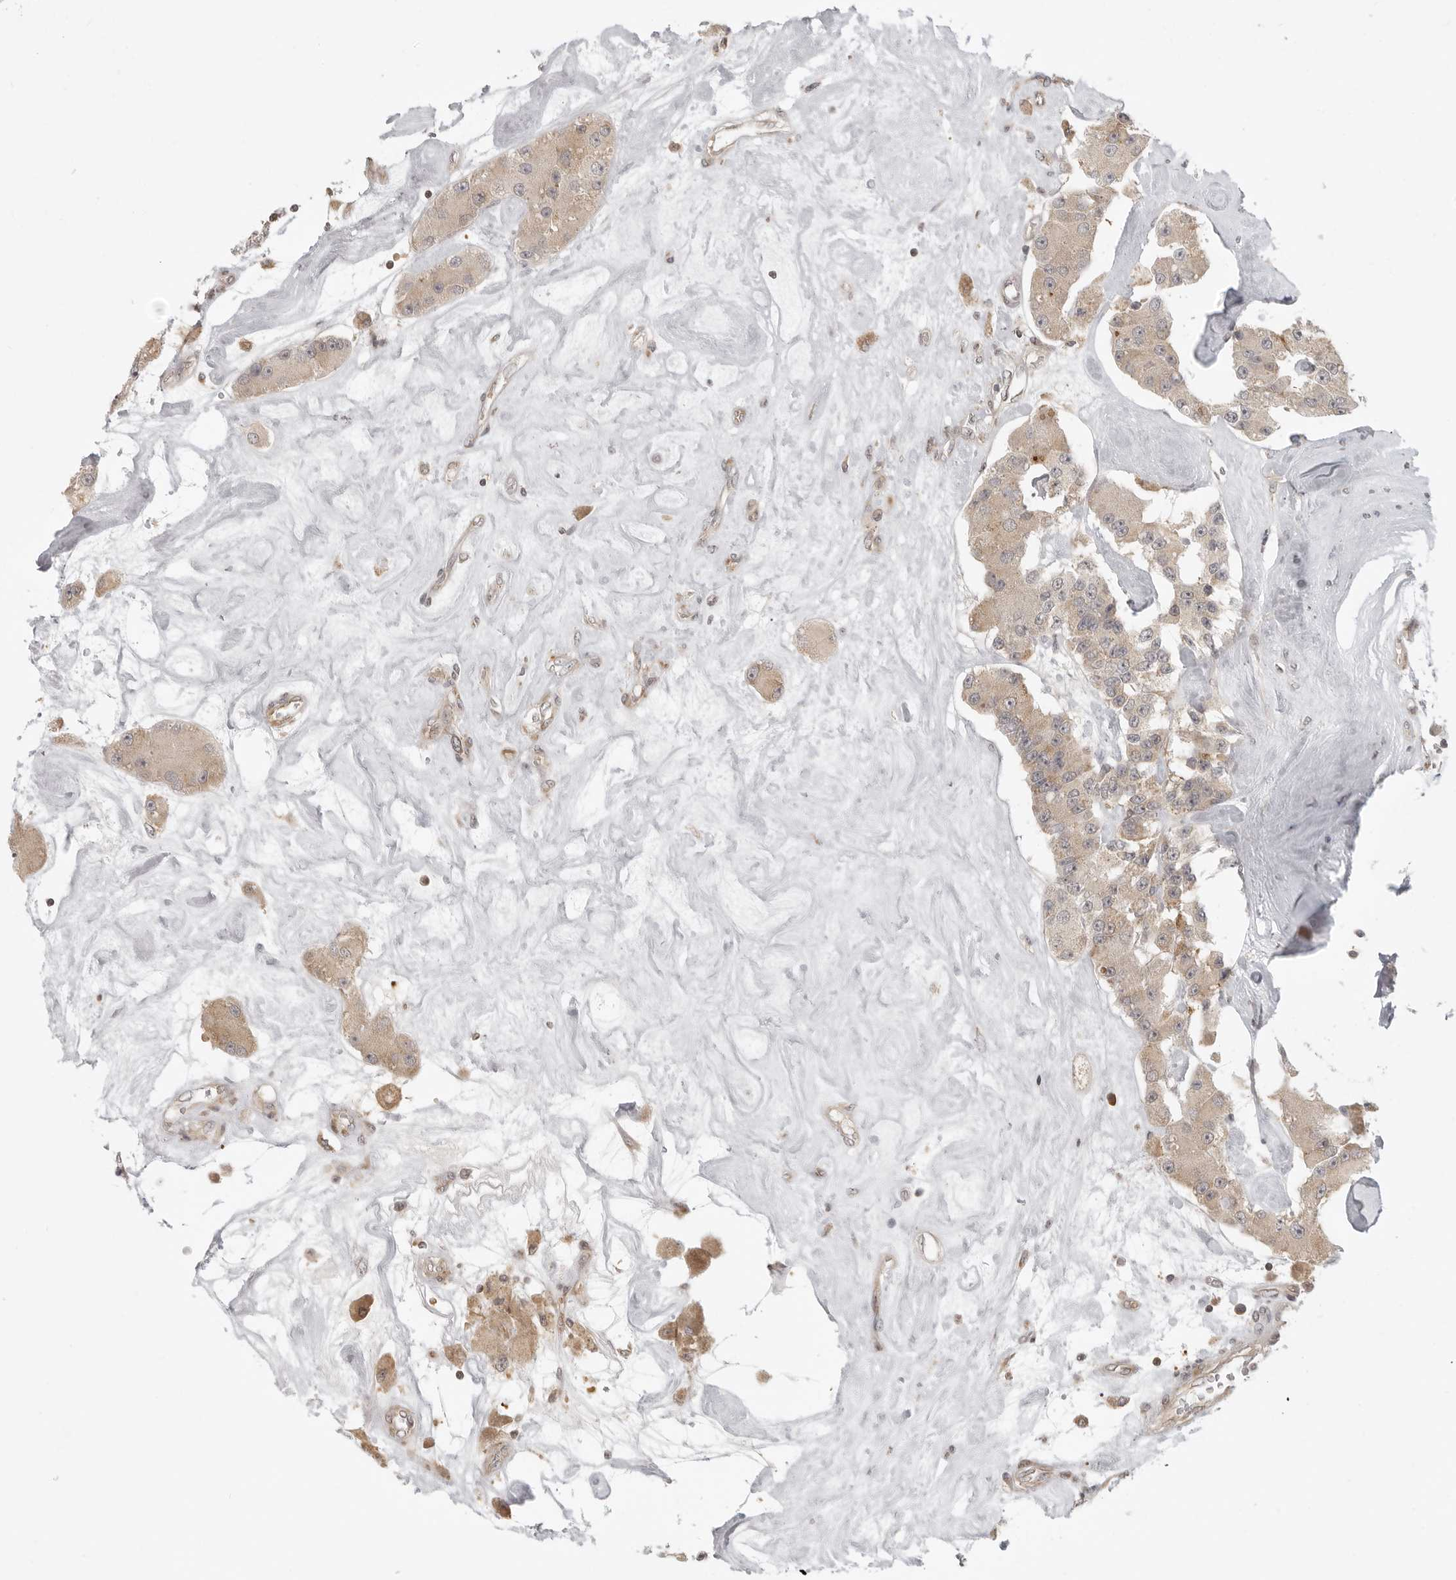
{"staining": {"intensity": "weak", "quantity": ">75%", "location": "cytoplasmic/membranous"}, "tissue": "carcinoid", "cell_type": "Tumor cells", "image_type": "cancer", "snomed": [{"axis": "morphology", "description": "Carcinoid, malignant, NOS"}, {"axis": "topography", "description": "Pancreas"}], "caption": "Immunohistochemistry (IHC) (DAB) staining of carcinoid (malignant) exhibits weak cytoplasmic/membranous protein expression in about >75% of tumor cells.", "gene": "PRRC2A", "patient": {"sex": "male", "age": 41}}